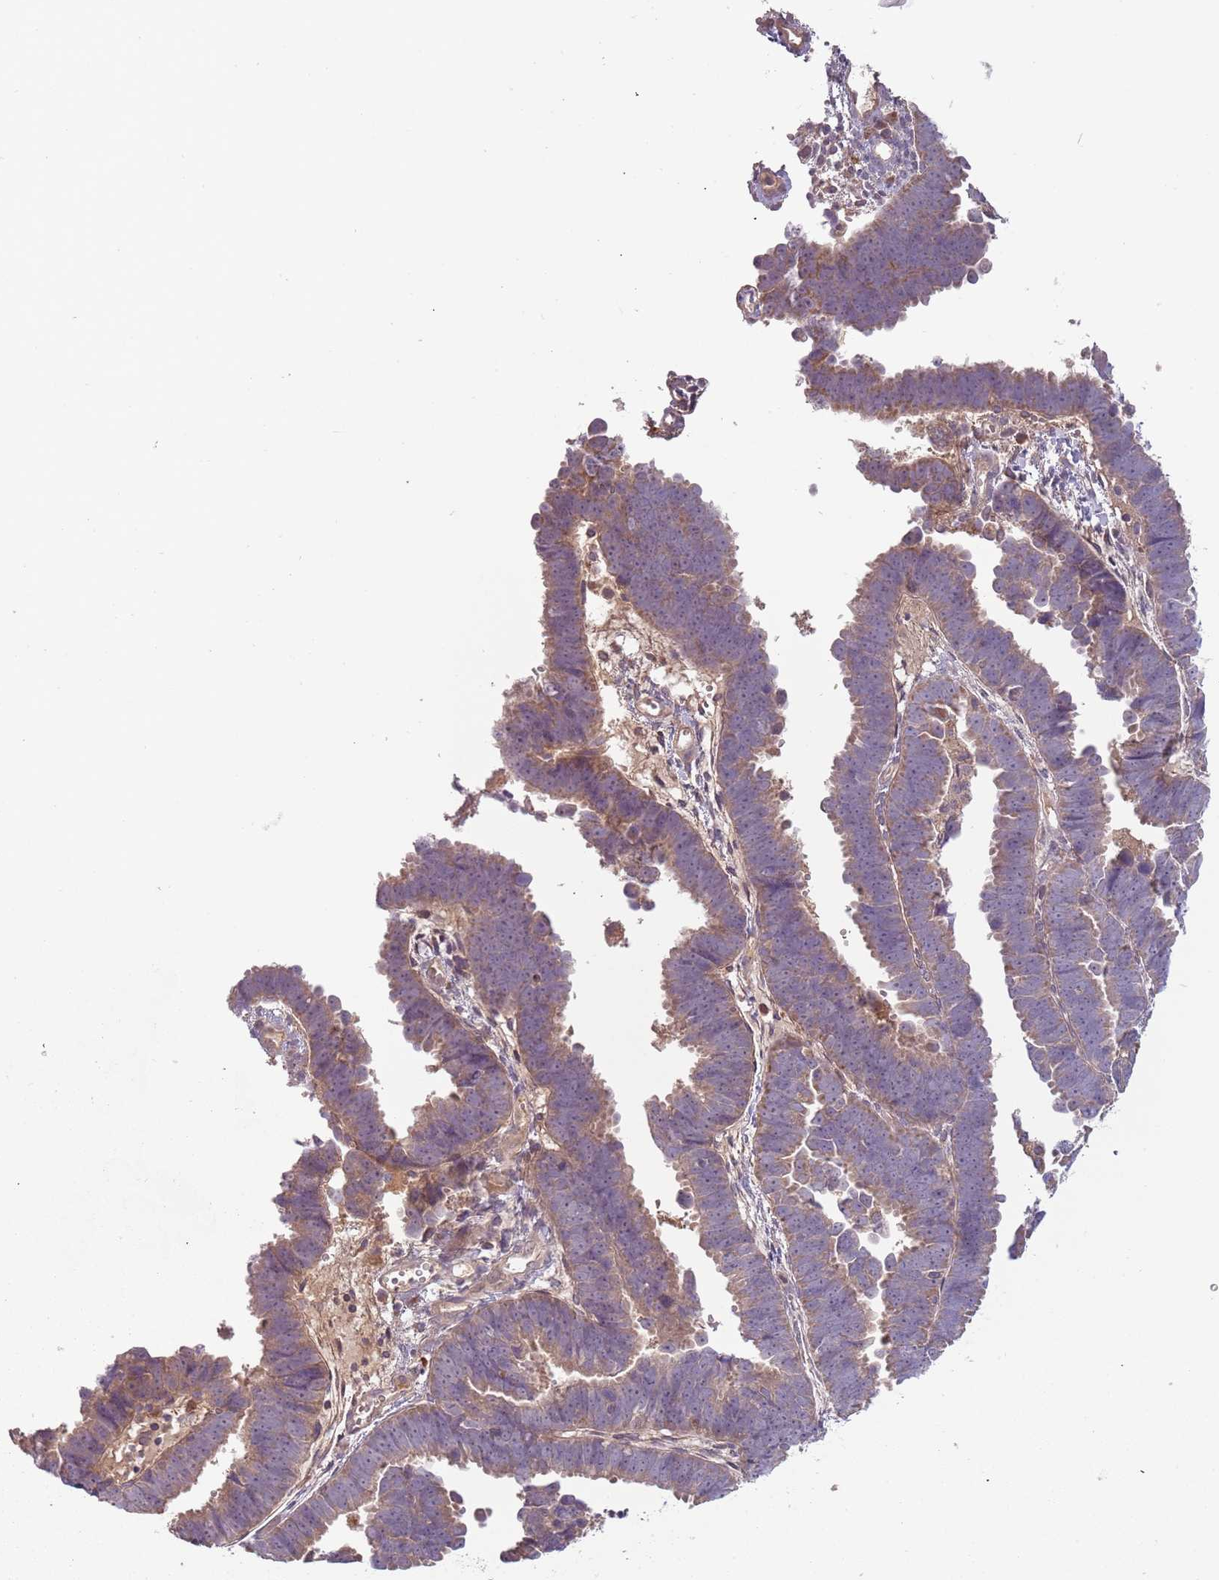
{"staining": {"intensity": "moderate", "quantity": "<25%", "location": "cytoplasmic/membranous"}, "tissue": "endometrial cancer", "cell_type": "Tumor cells", "image_type": "cancer", "snomed": [{"axis": "morphology", "description": "Adenocarcinoma, NOS"}, {"axis": "topography", "description": "Endometrium"}], "caption": "Endometrial cancer (adenocarcinoma) stained with a protein marker shows moderate staining in tumor cells.", "gene": "FECH", "patient": {"sex": "female", "age": 75}}